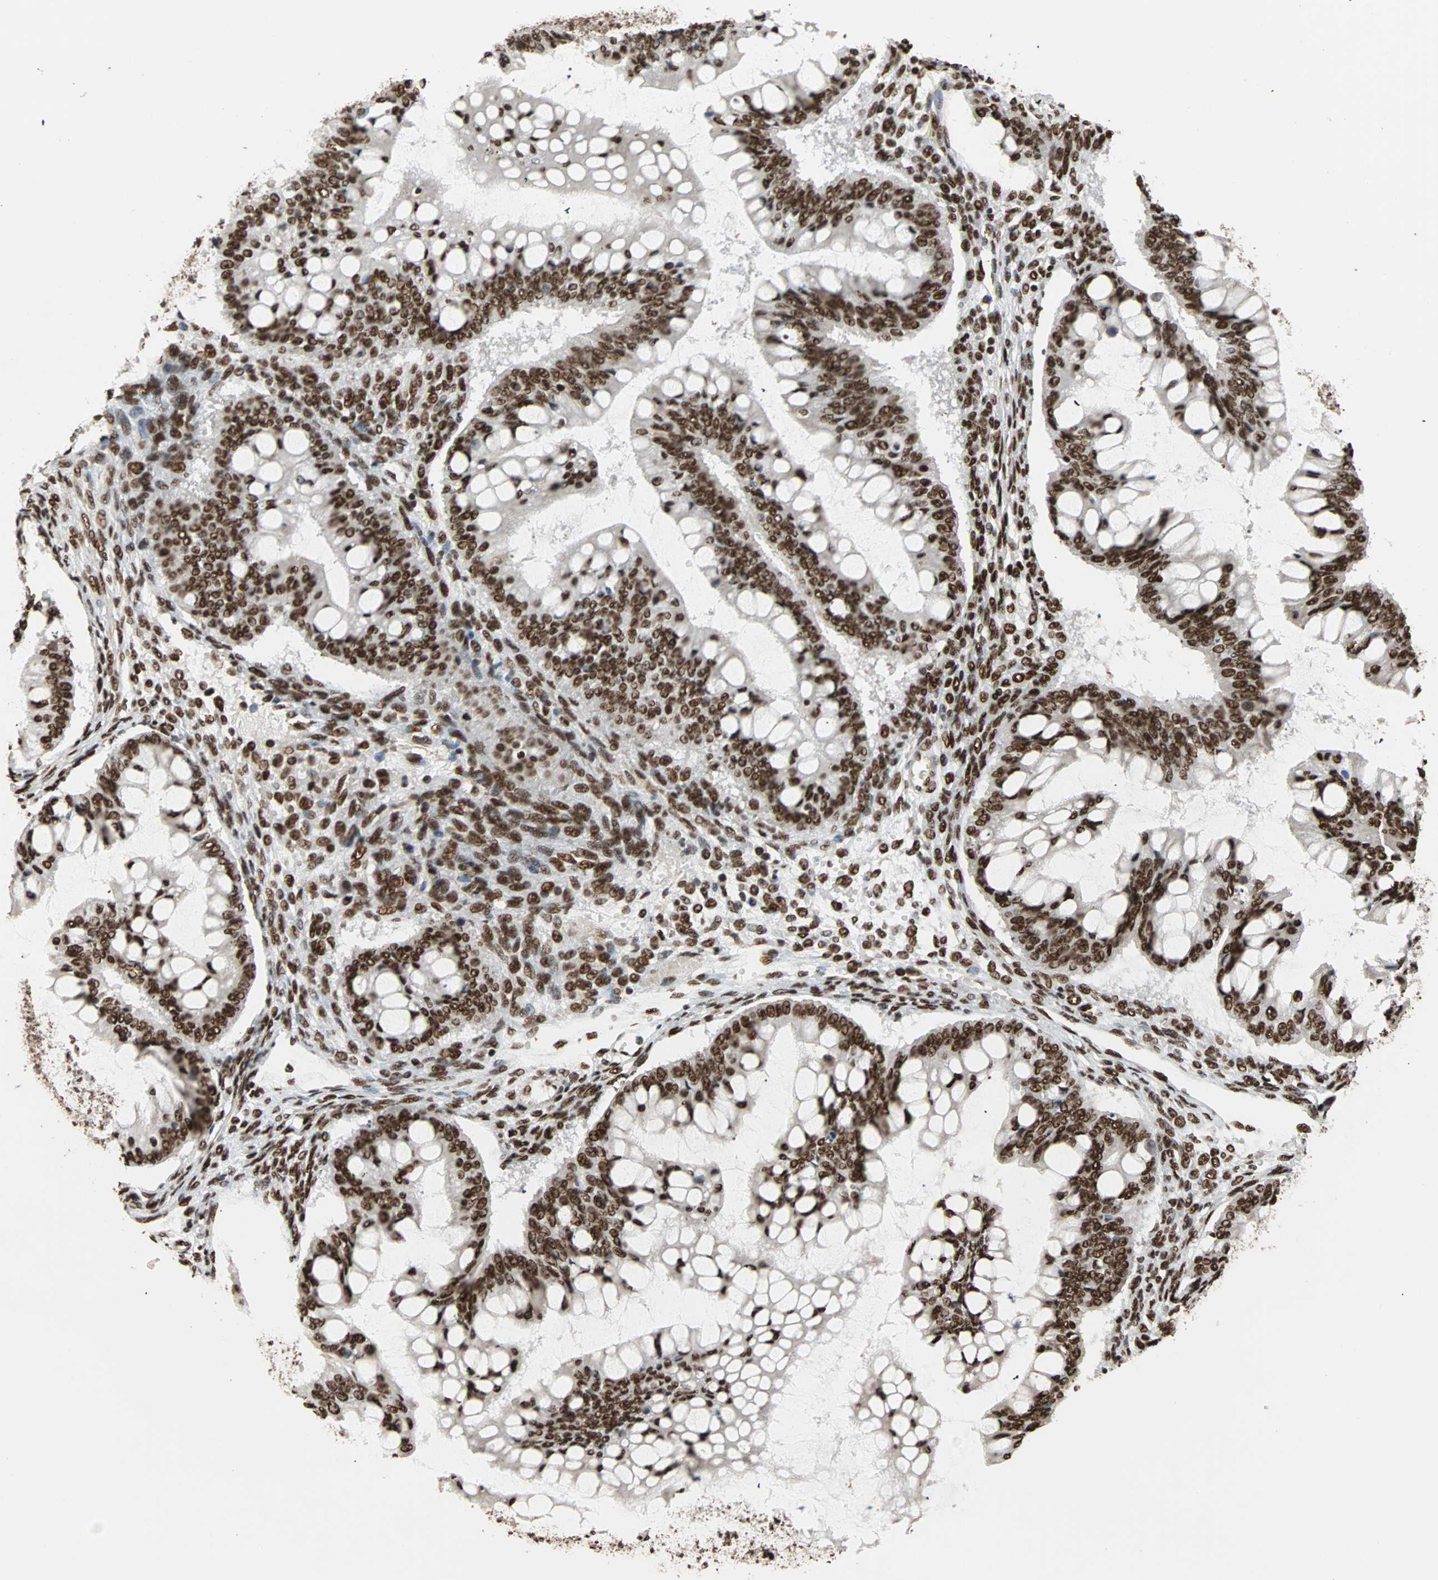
{"staining": {"intensity": "strong", "quantity": ">75%", "location": "nuclear"}, "tissue": "ovarian cancer", "cell_type": "Tumor cells", "image_type": "cancer", "snomed": [{"axis": "morphology", "description": "Cystadenocarcinoma, mucinous, NOS"}, {"axis": "topography", "description": "Ovary"}], "caption": "Immunohistochemical staining of mucinous cystadenocarcinoma (ovarian) reveals high levels of strong nuclear staining in approximately >75% of tumor cells. Immunohistochemistry stains the protein of interest in brown and the nuclei are stained blue.", "gene": "ILF2", "patient": {"sex": "female", "age": 73}}